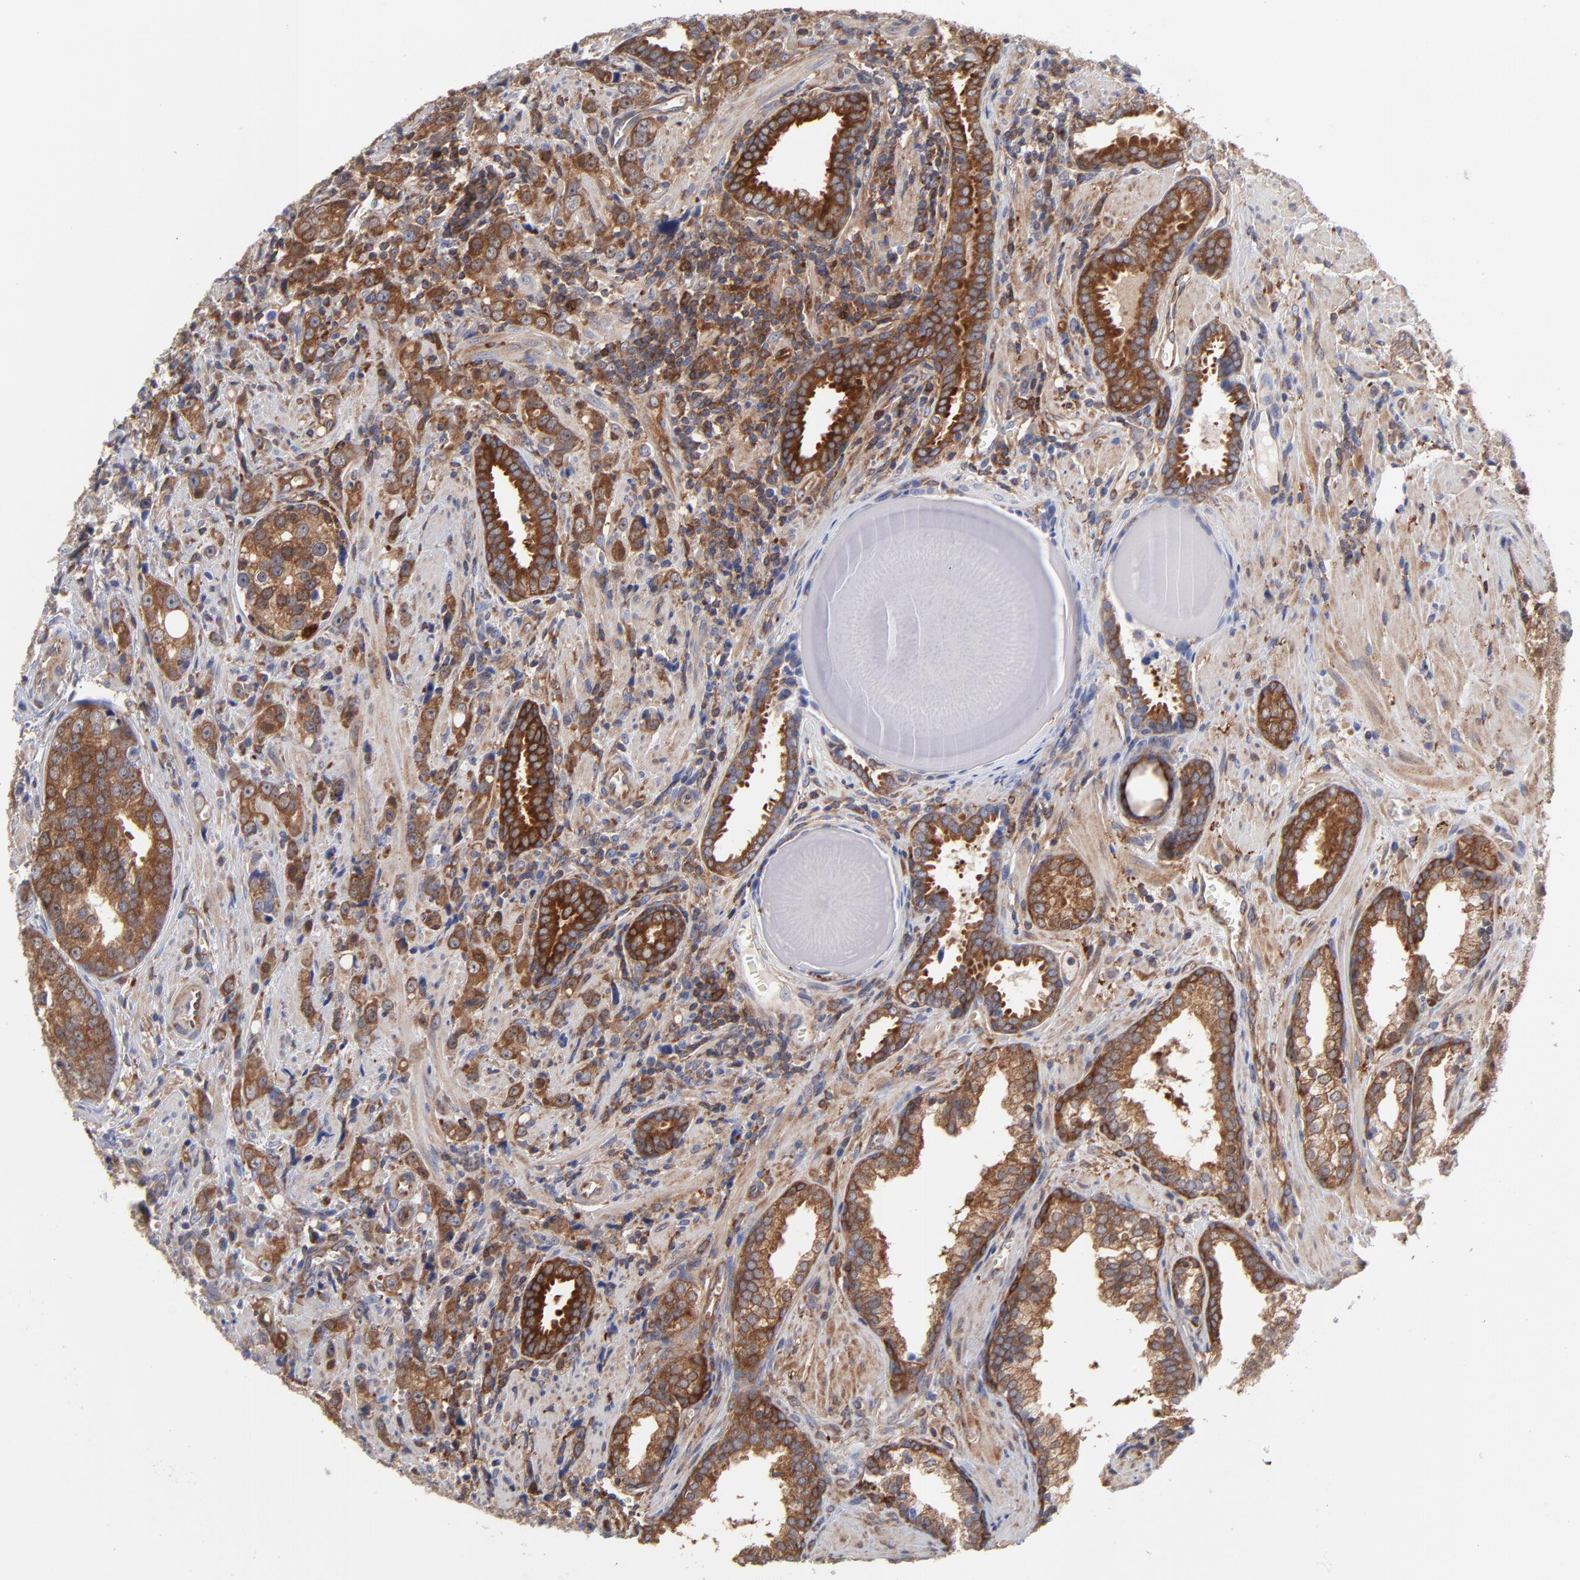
{"staining": {"intensity": "moderate", "quantity": ">75%", "location": "cytoplasmic/membranous"}, "tissue": "prostate cancer", "cell_type": "Tumor cells", "image_type": "cancer", "snomed": [{"axis": "morphology", "description": "Adenocarcinoma, High grade"}, {"axis": "topography", "description": "Prostate"}], "caption": "Prostate cancer stained for a protein (brown) demonstrates moderate cytoplasmic/membranous positive positivity in approximately >75% of tumor cells.", "gene": "NFKBIA", "patient": {"sex": "male", "age": 71}}